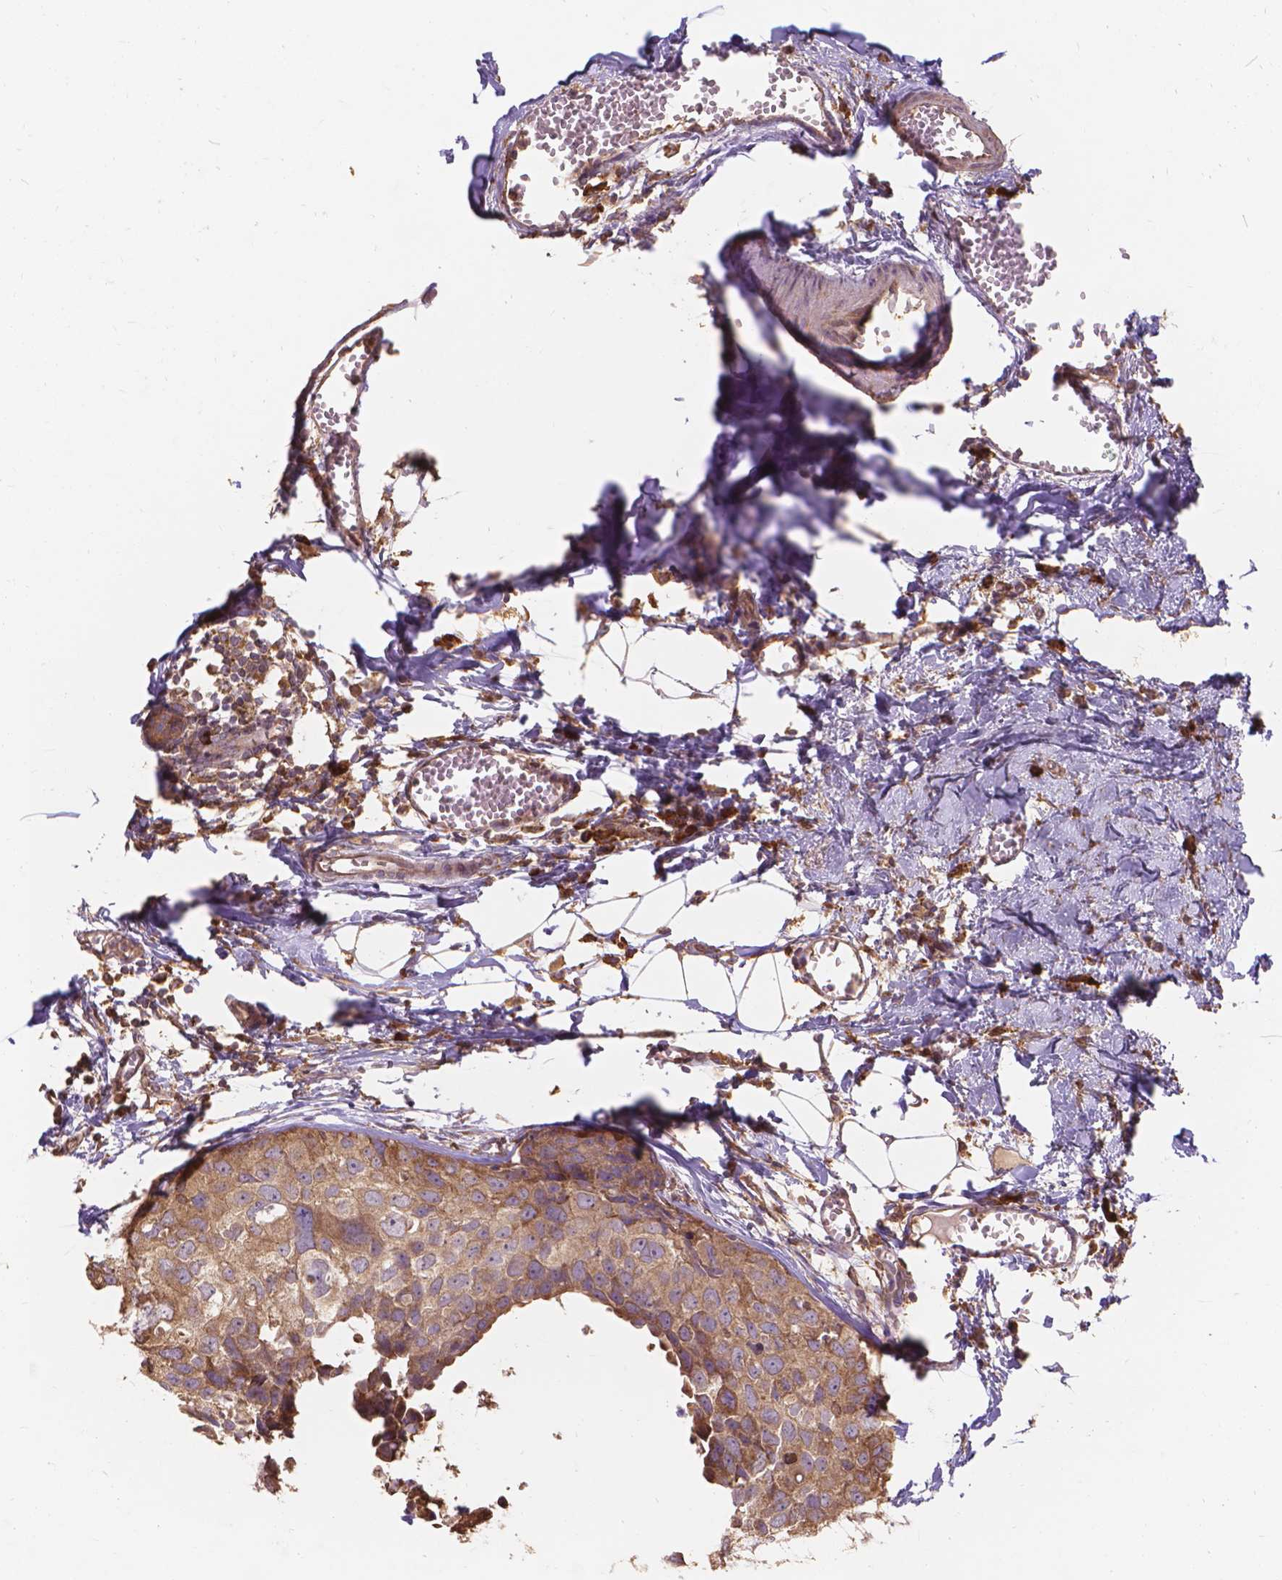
{"staining": {"intensity": "moderate", "quantity": ">75%", "location": "cytoplasmic/membranous"}, "tissue": "breast cancer", "cell_type": "Tumor cells", "image_type": "cancer", "snomed": [{"axis": "morphology", "description": "Duct carcinoma"}, {"axis": "topography", "description": "Breast"}], "caption": "A brown stain shows moderate cytoplasmic/membranous expression of a protein in breast cancer (invasive ductal carcinoma) tumor cells.", "gene": "TAB2", "patient": {"sex": "female", "age": 38}}